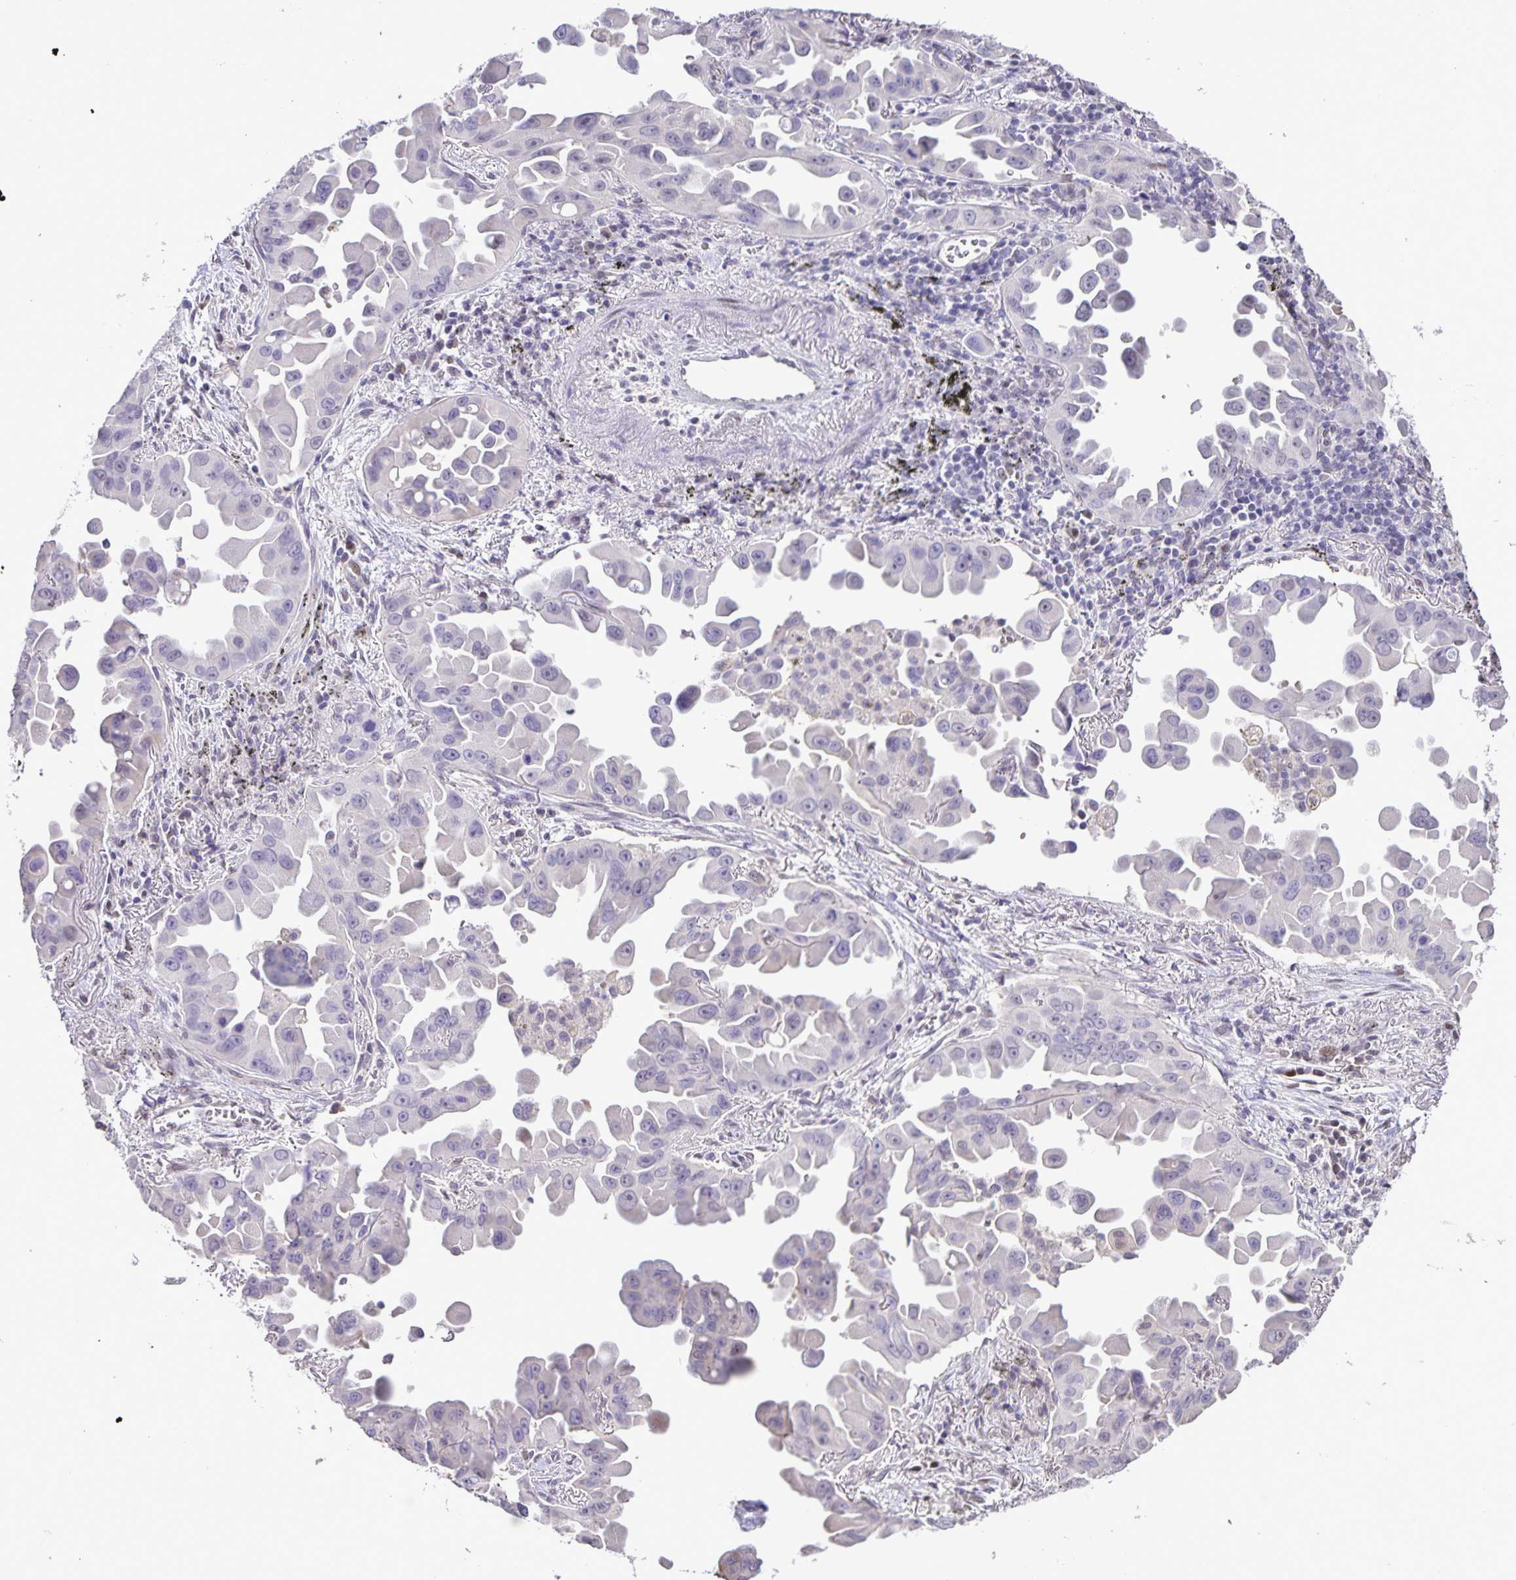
{"staining": {"intensity": "negative", "quantity": "none", "location": "none"}, "tissue": "lung cancer", "cell_type": "Tumor cells", "image_type": "cancer", "snomed": [{"axis": "morphology", "description": "Adenocarcinoma, NOS"}, {"axis": "topography", "description": "Lung"}], "caption": "Immunohistochemistry of adenocarcinoma (lung) reveals no expression in tumor cells. (DAB (3,3'-diaminobenzidine) immunohistochemistry with hematoxylin counter stain).", "gene": "ONECUT2", "patient": {"sex": "male", "age": 68}}